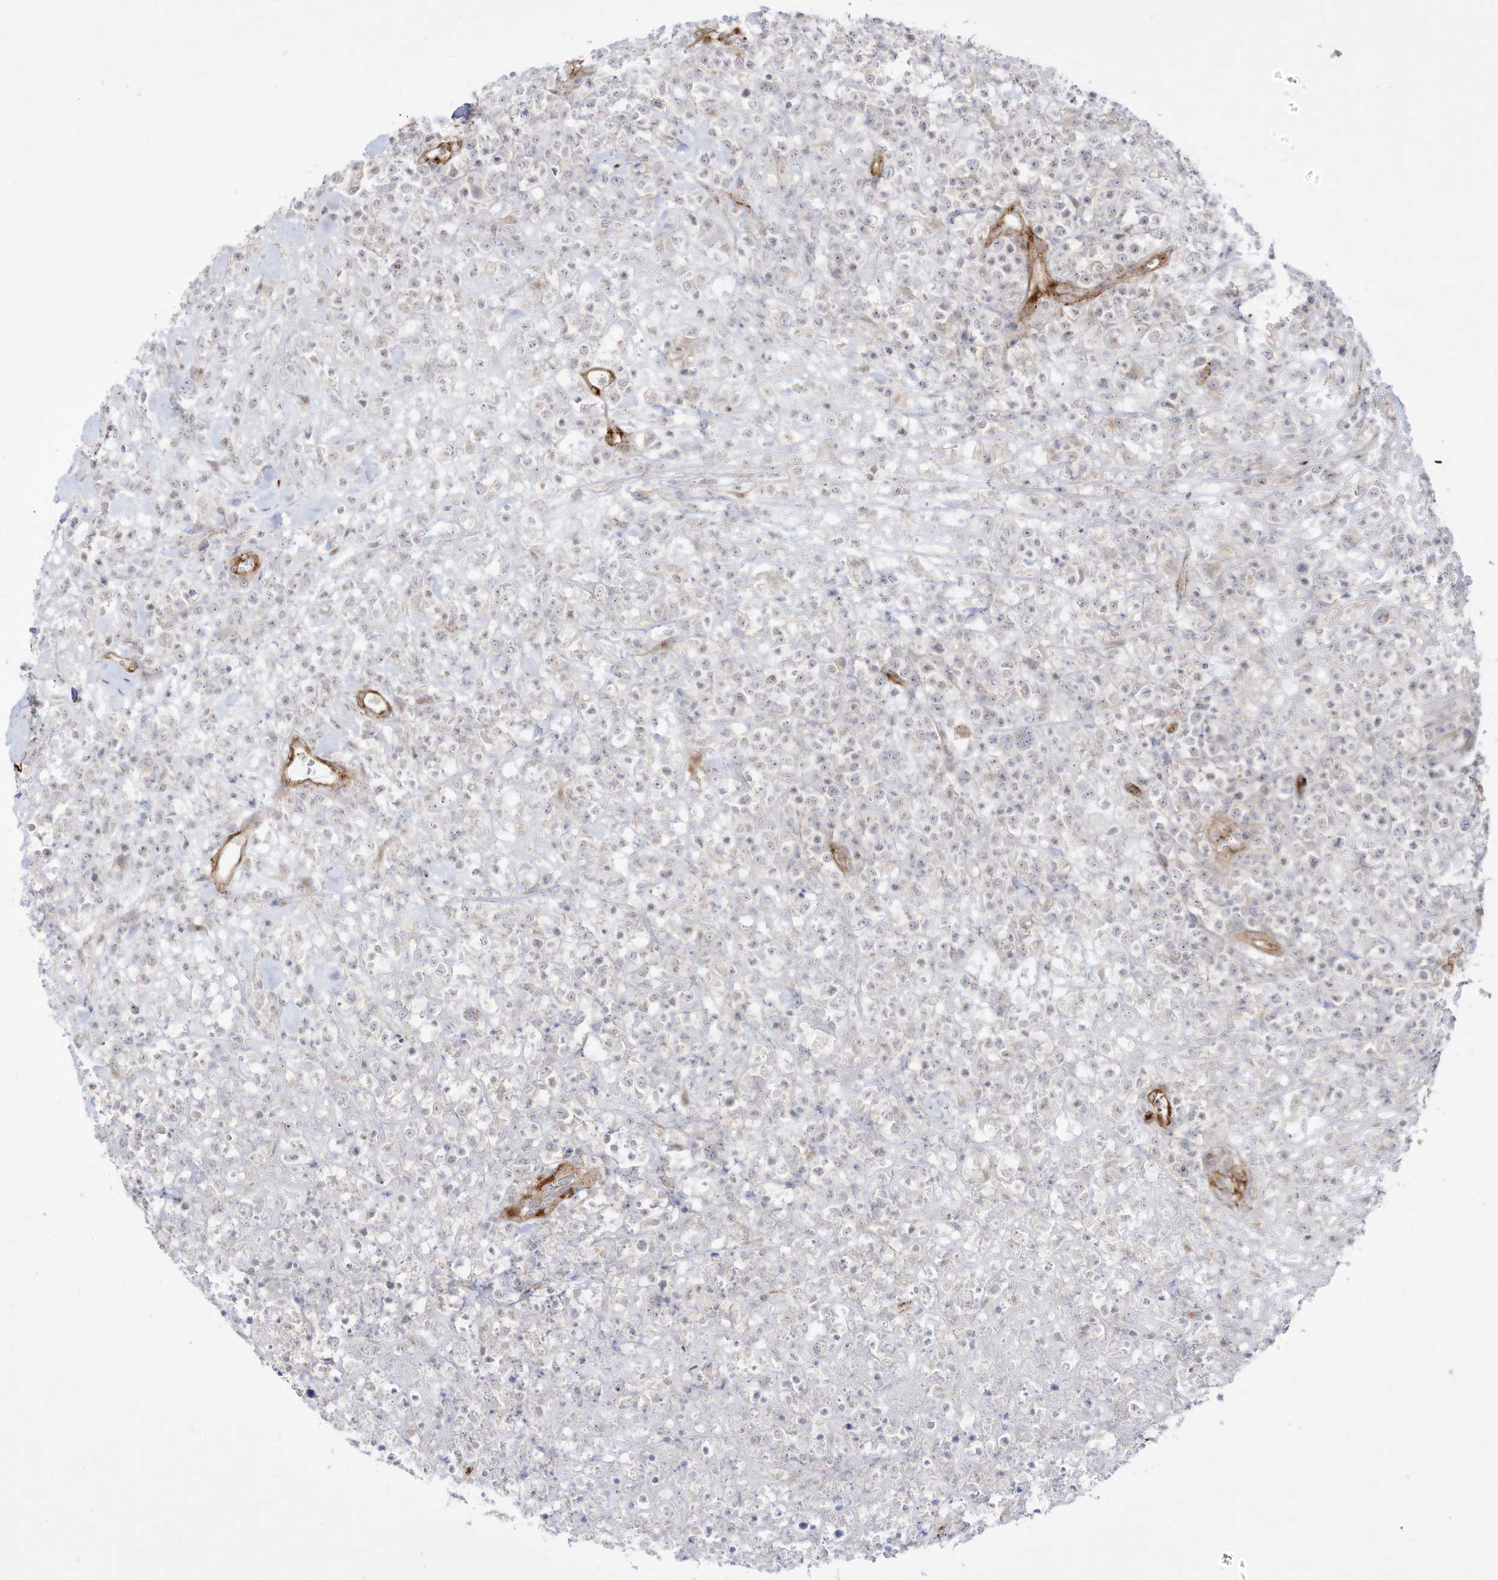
{"staining": {"intensity": "negative", "quantity": "none", "location": "none"}, "tissue": "lymphoma", "cell_type": "Tumor cells", "image_type": "cancer", "snomed": [{"axis": "morphology", "description": "Malignant lymphoma, non-Hodgkin's type, High grade"}, {"axis": "topography", "description": "Colon"}], "caption": "Immunohistochemistry of malignant lymphoma, non-Hodgkin's type (high-grade) demonstrates no expression in tumor cells.", "gene": "ZGRF1", "patient": {"sex": "female", "age": 53}}